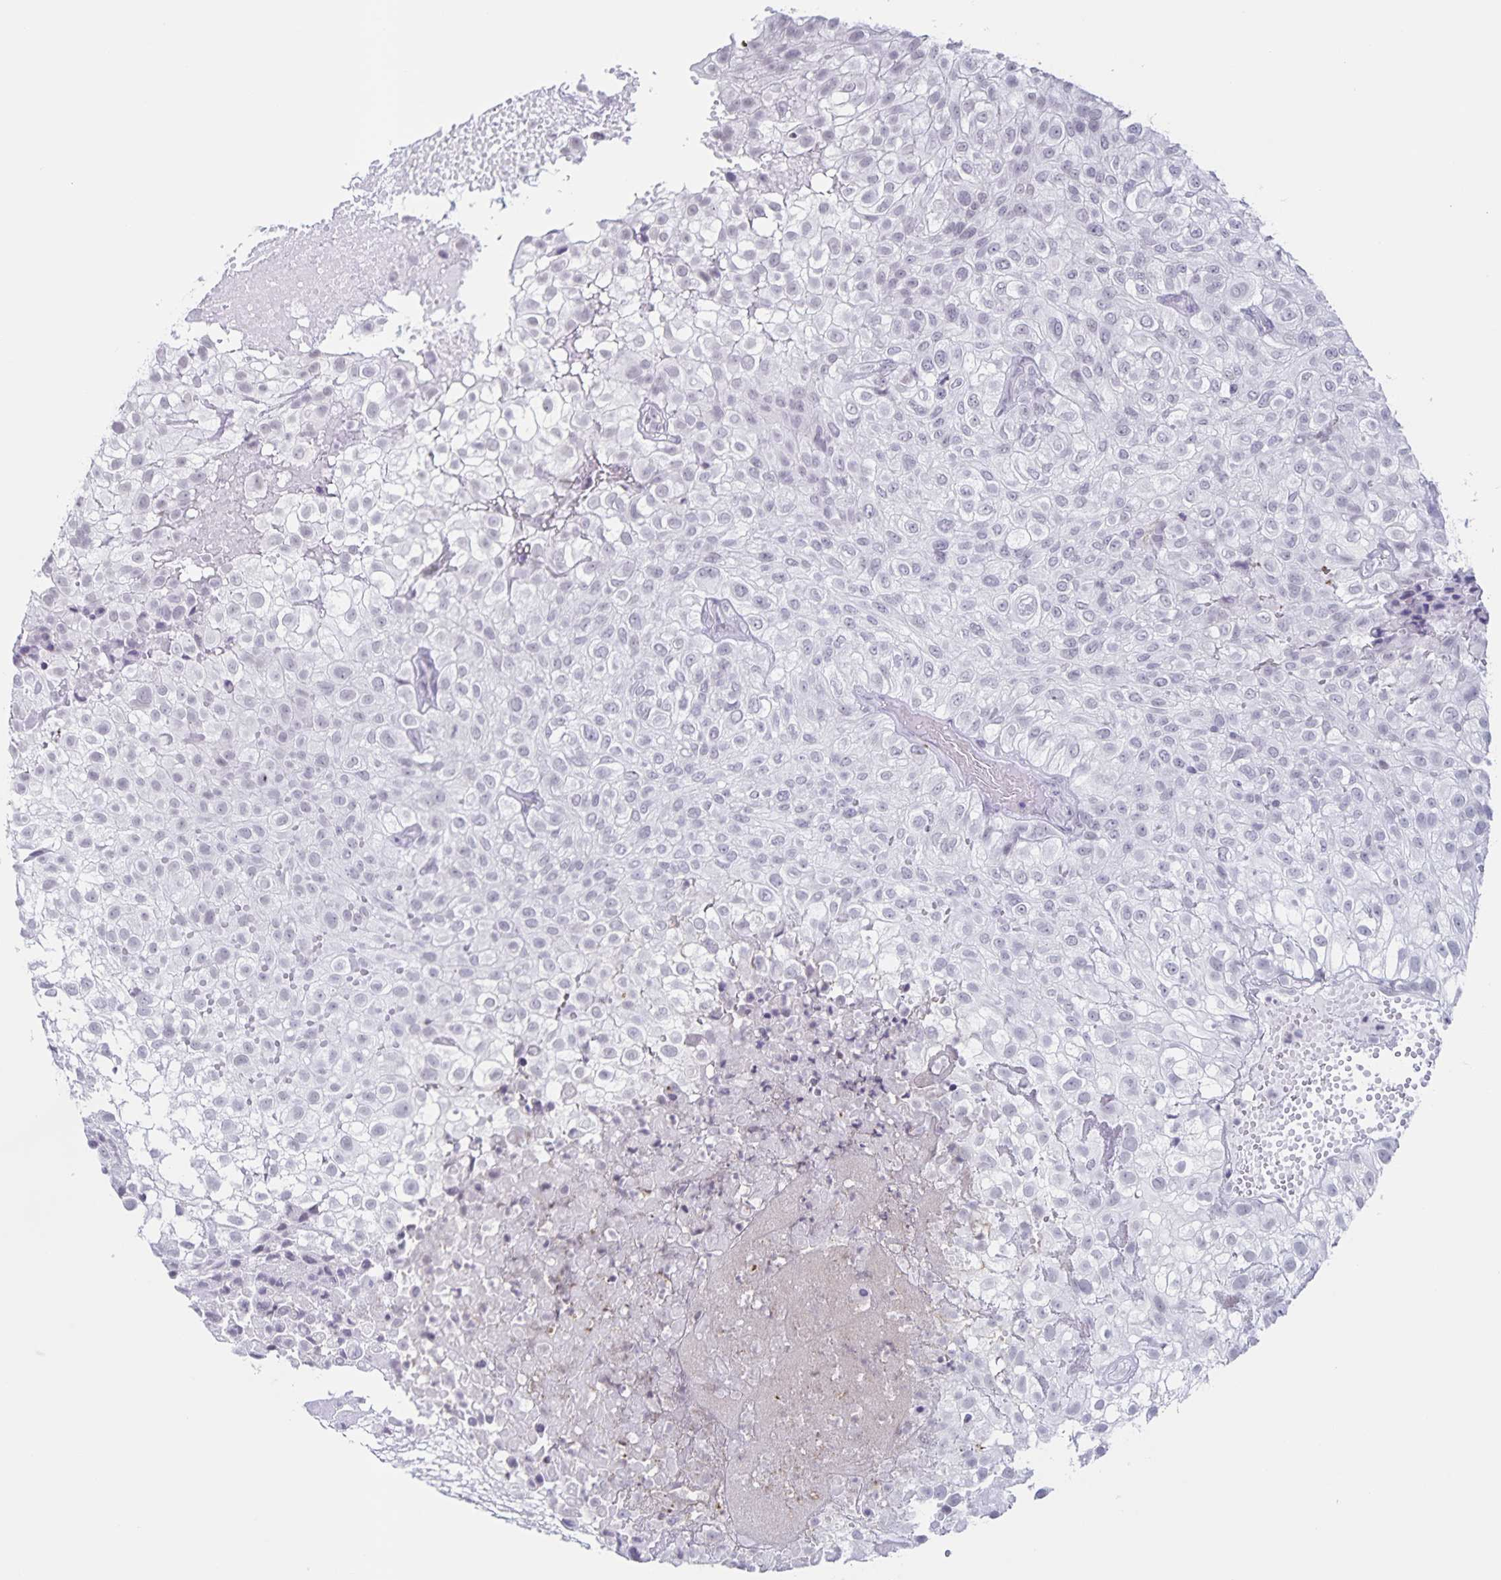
{"staining": {"intensity": "negative", "quantity": "none", "location": "none"}, "tissue": "urothelial cancer", "cell_type": "Tumor cells", "image_type": "cancer", "snomed": [{"axis": "morphology", "description": "Urothelial carcinoma, High grade"}, {"axis": "topography", "description": "Urinary bladder"}], "caption": "The photomicrograph displays no staining of tumor cells in high-grade urothelial carcinoma.", "gene": "LCE6A", "patient": {"sex": "male", "age": 56}}